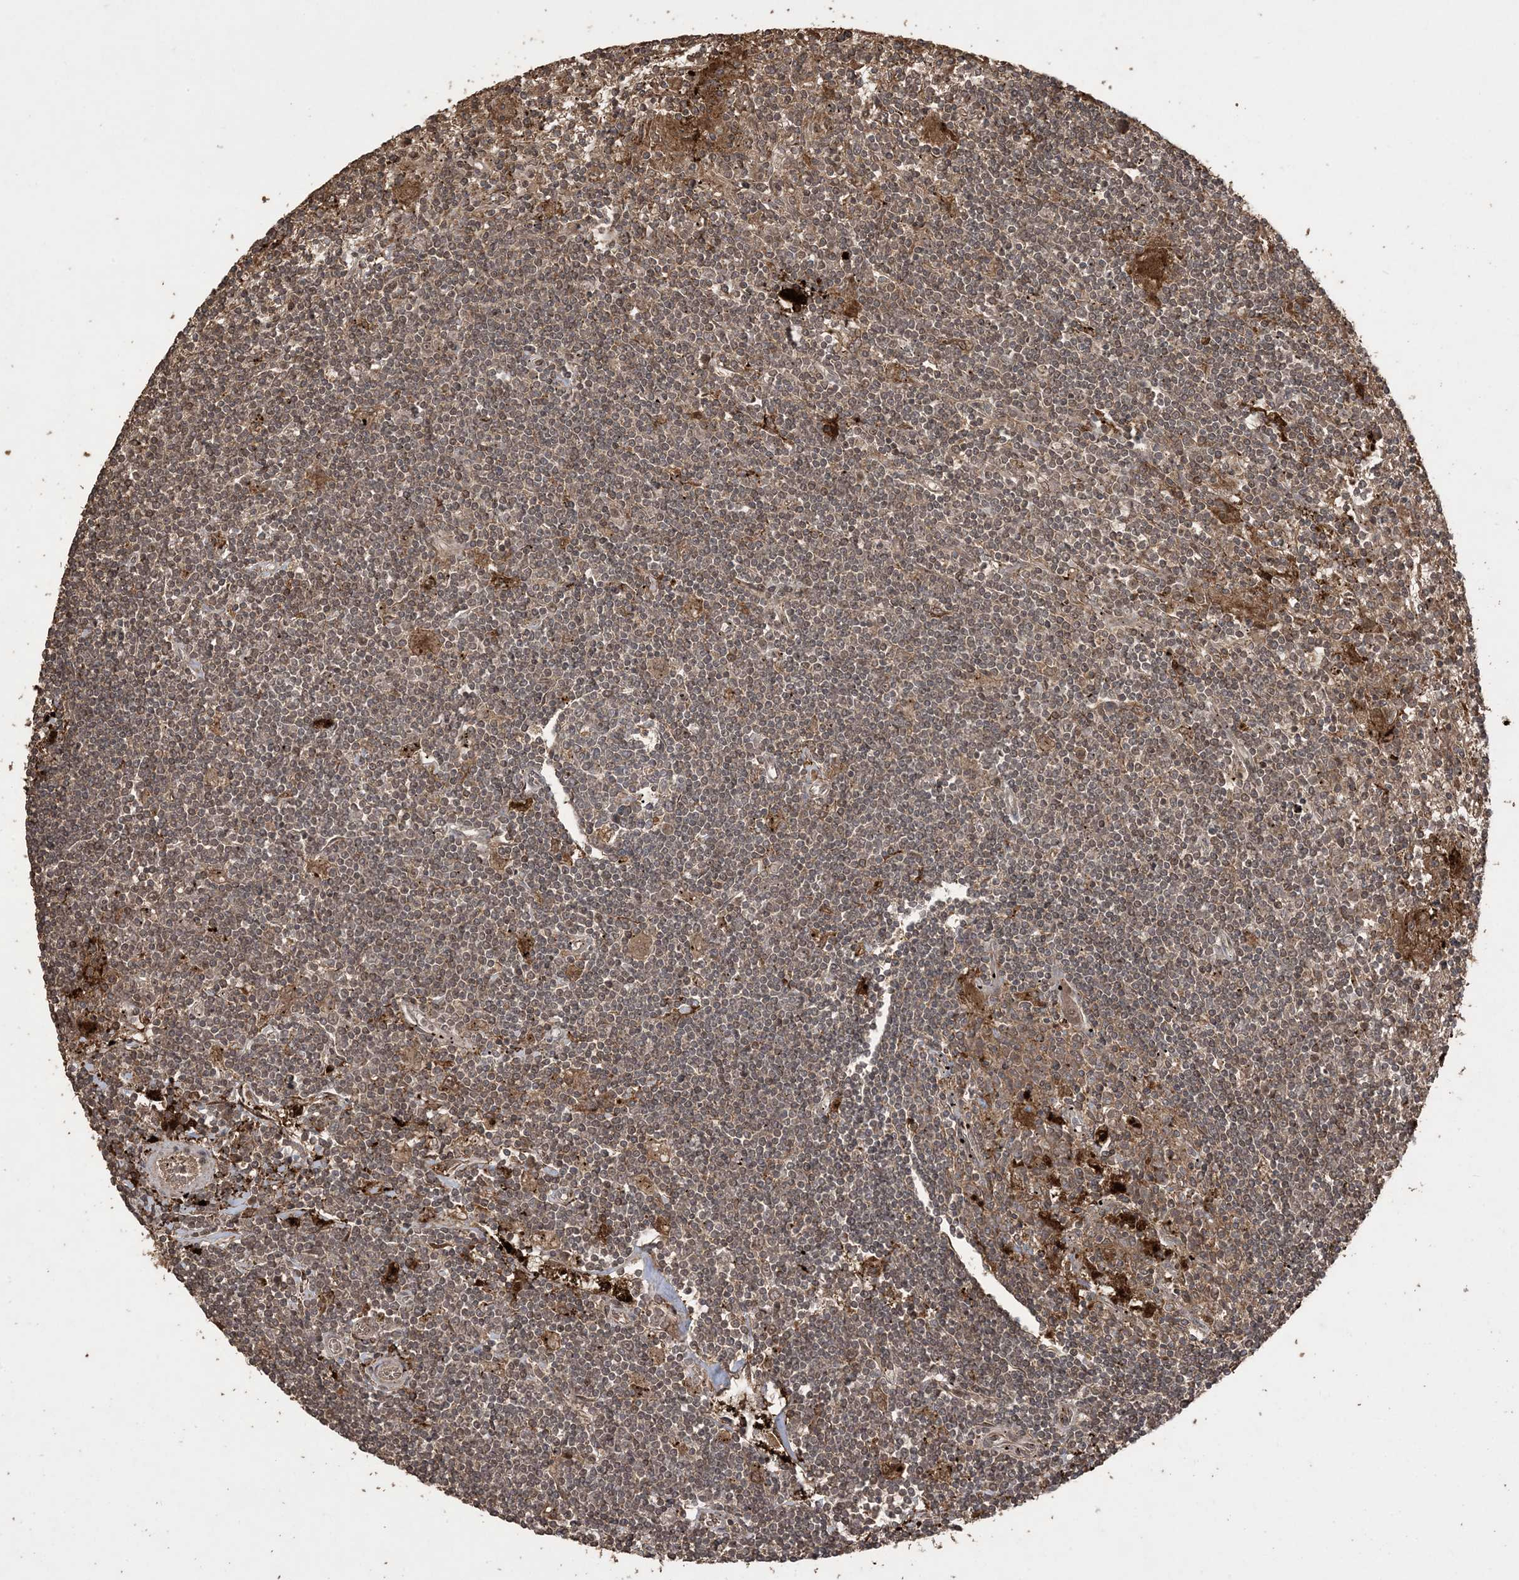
{"staining": {"intensity": "moderate", "quantity": "25%-75%", "location": "cytoplasmic/membranous"}, "tissue": "lymphoma", "cell_type": "Tumor cells", "image_type": "cancer", "snomed": [{"axis": "morphology", "description": "Malignant lymphoma, non-Hodgkin's type, Low grade"}, {"axis": "topography", "description": "Spleen"}], "caption": "Moderate cytoplasmic/membranous positivity for a protein is seen in approximately 25%-75% of tumor cells of low-grade malignant lymphoma, non-Hodgkin's type using immunohistochemistry (IHC).", "gene": "EFCAB8", "patient": {"sex": "male", "age": 76}}